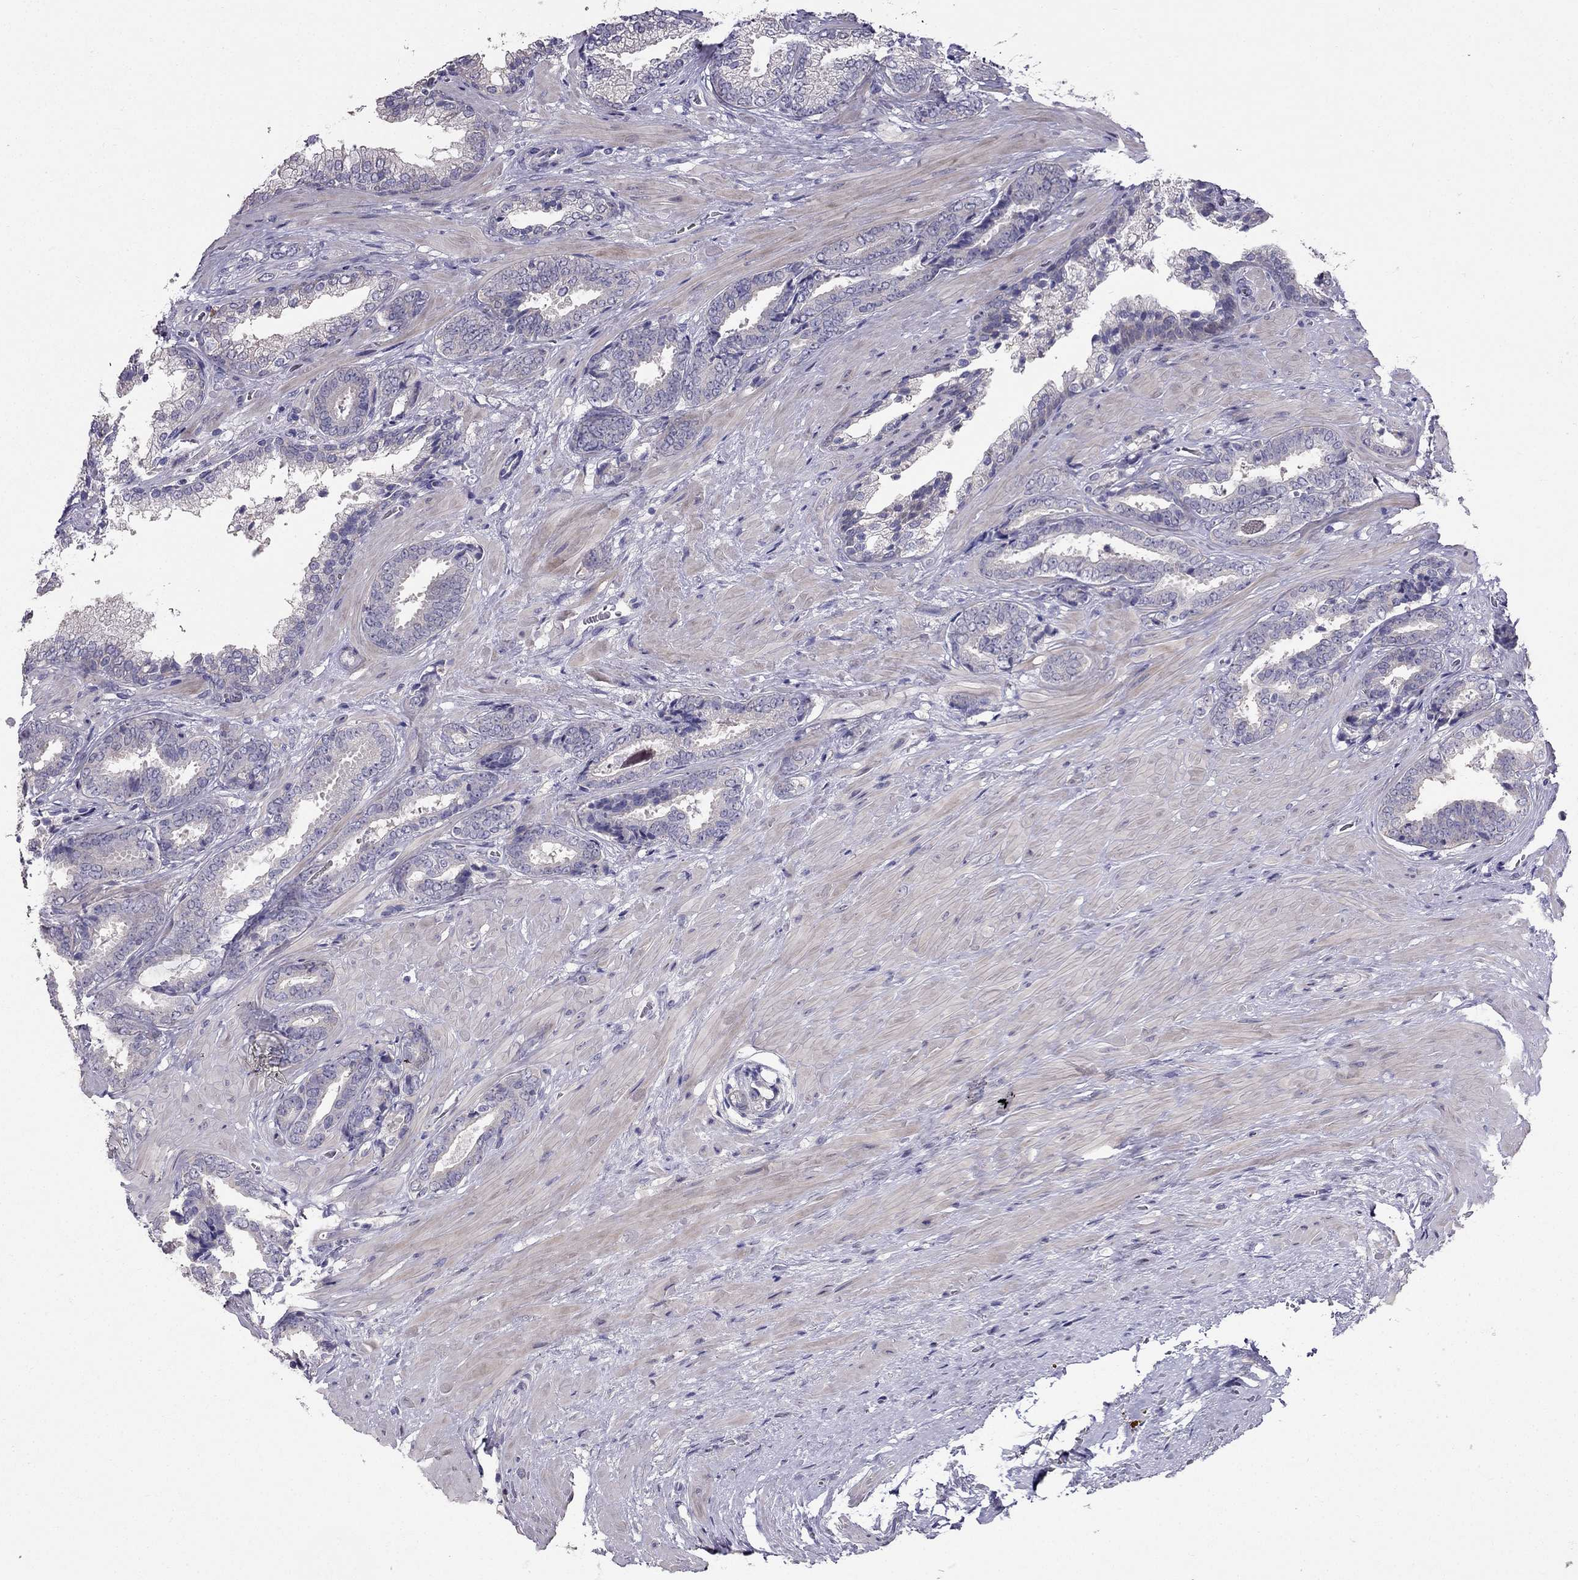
{"staining": {"intensity": "negative", "quantity": "none", "location": "none"}, "tissue": "prostate cancer", "cell_type": "Tumor cells", "image_type": "cancer", "snomed": [{"axis": "morphology", "description": "Adenocarcinoma, Low grade"}, {"axis": "topography", "description": "Prostate"}], "caption": "Immunohistochemistry (IHC) histopathology image of human prostate cancer (low-grade adenocarcinoma) stained for a protein (brown), which demonstrates no expression in tumor cells.", "gene": "AS3MT", "patient": {"sex": "male", "age": 61}}